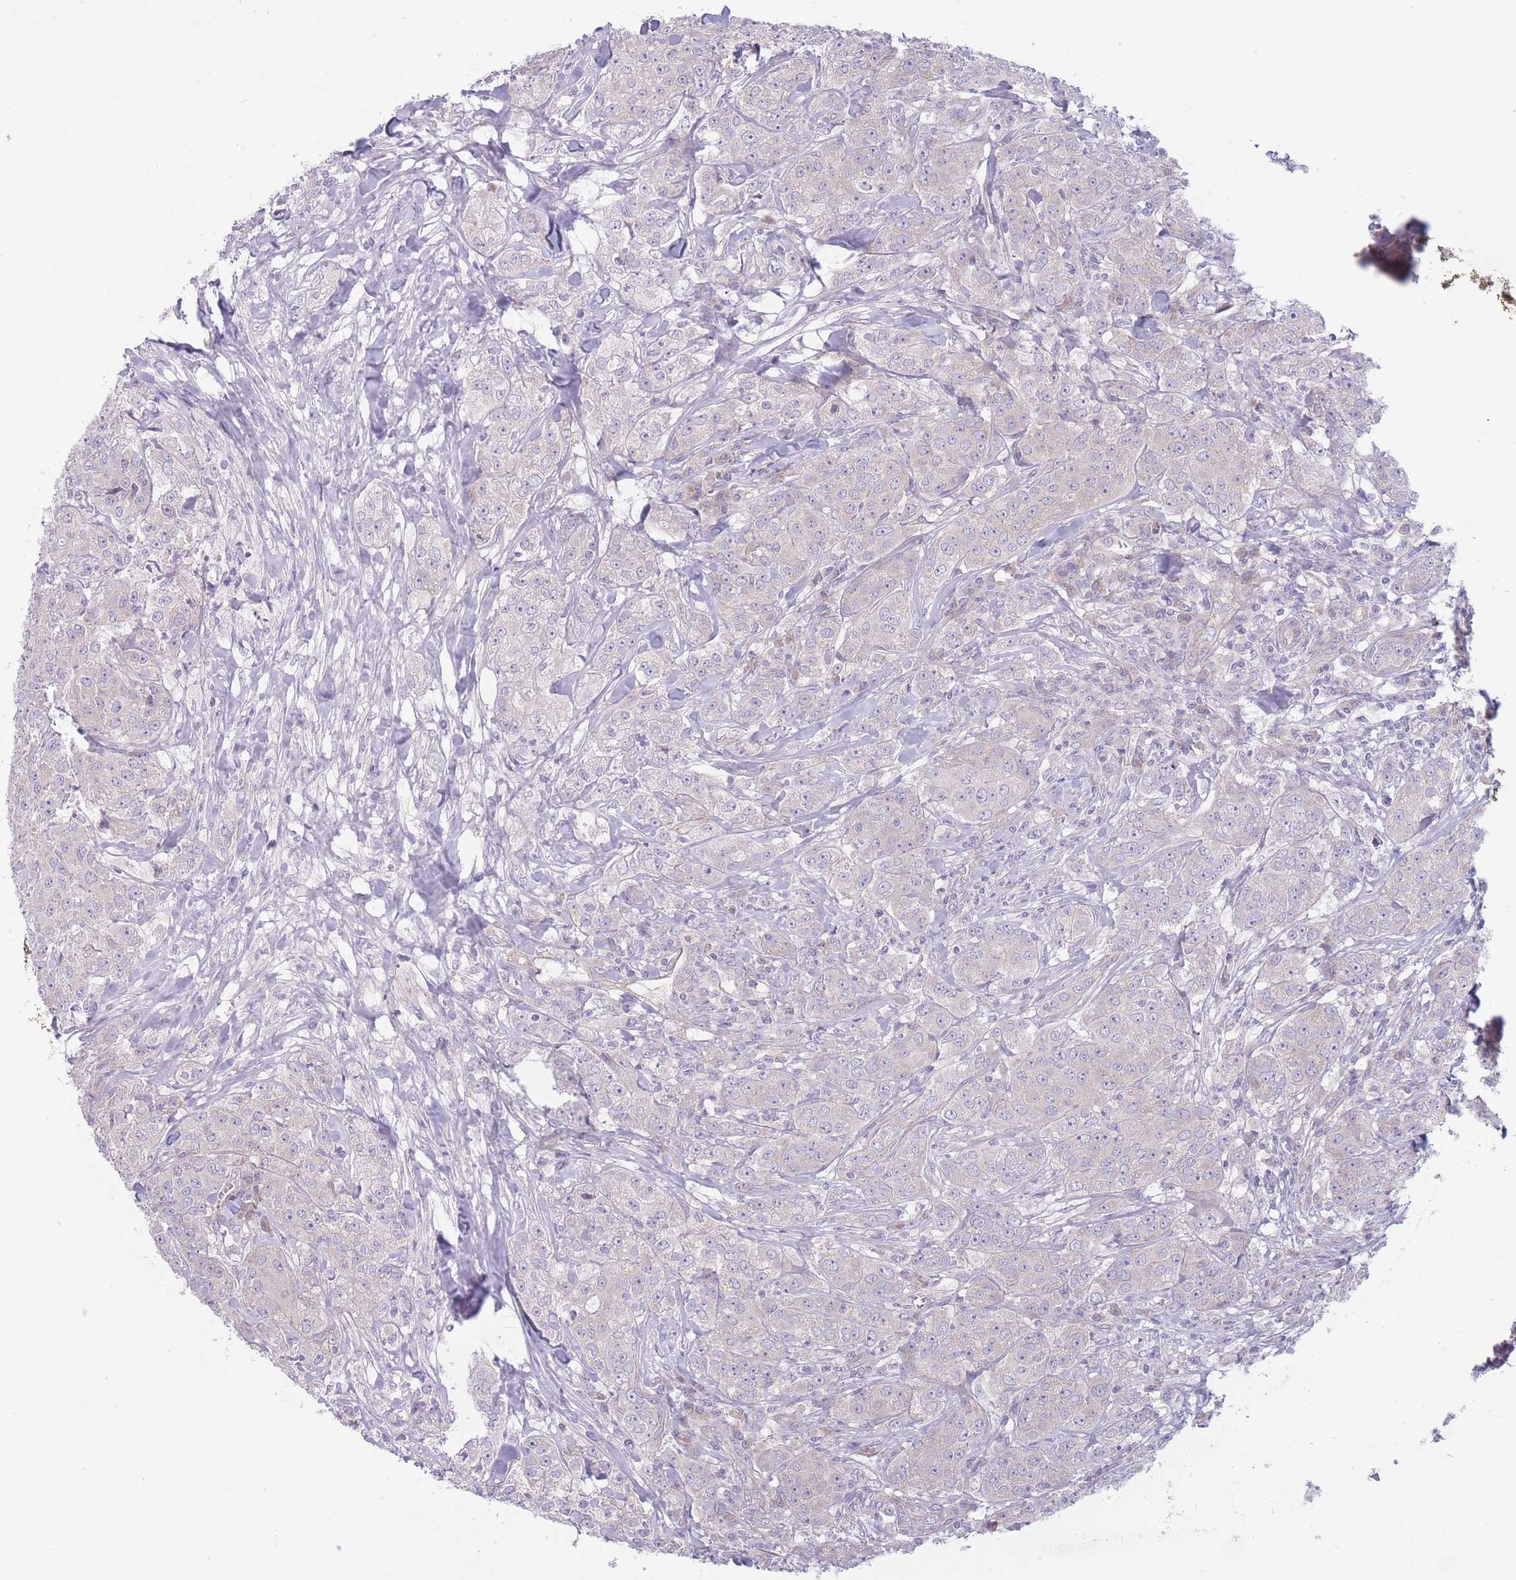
{"staining": {"intensity": "negative", "quantity": "none", "location": "none"}, "tissue": "breast cancer", "cell_type": "Tumor cells", "image_type": "cancer", "snomed": [{"axis": "morphology", "description": "Duct carcinoma"}, {"axis": "topography", "description": "Breast"}], "caption": "Breast cancer (infiltrating ductal carcinoma) stained for a protein using immunohistochemistry shows no staining tumor cells.", "gene": "PNPLA5", "patient": {"sex": "female", "age": 43}}